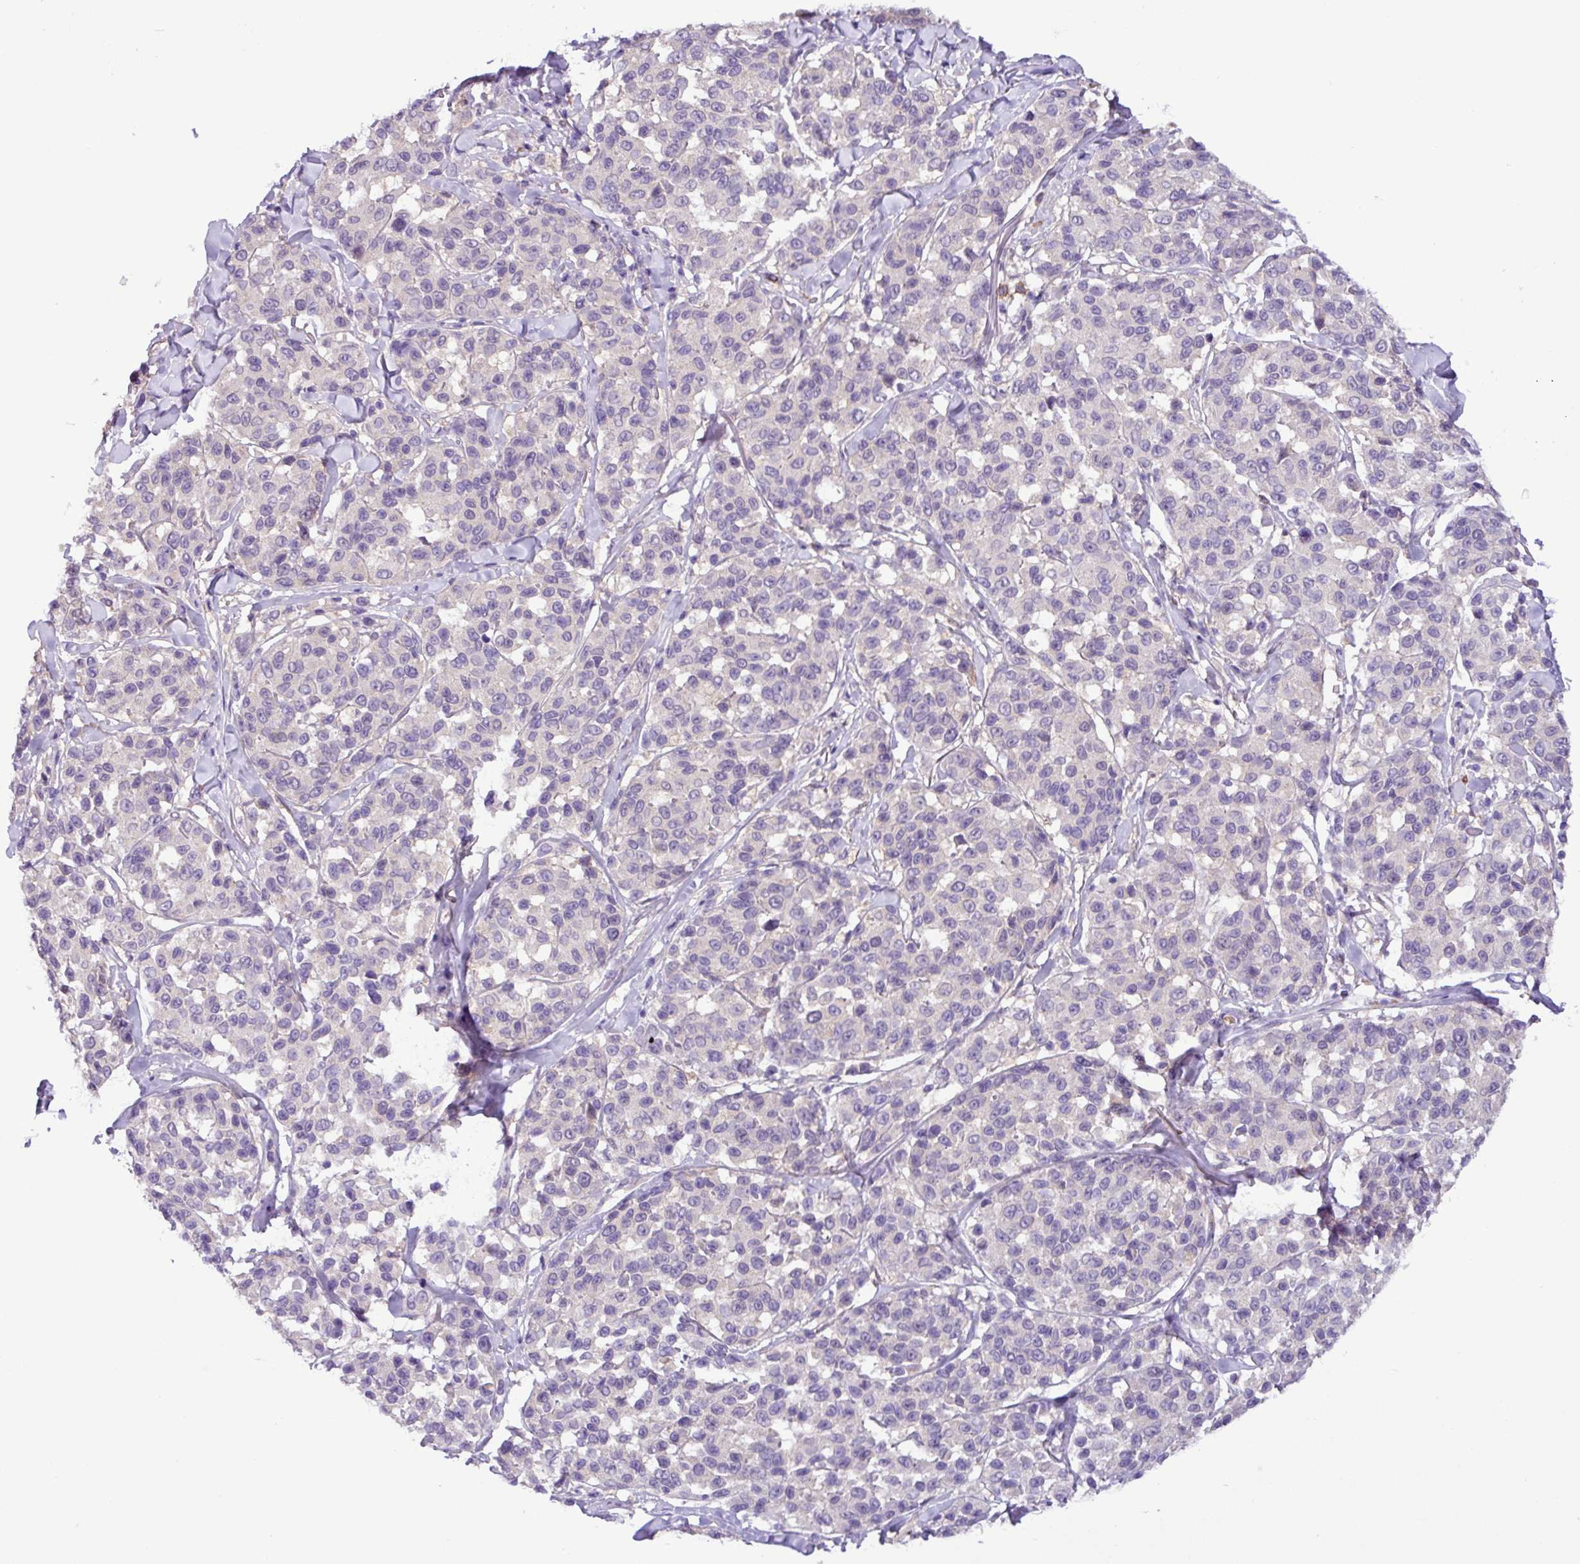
{"staining": {"intensity": "negative", "quantity": "none", "location": "none"}, "tissue": "melanoma", "cell_type": "Tumor cells", "image_type": "cancer", "snomed": [{"axis": "morphology", "description": "Malignant melanoma, NOS"}, {"axis": "topography", "description": "Skin"}], "caption": "This is an IHC image of malignant melanoma. There is no staining in tumor cells.", "gene": "TONSL", "patient": {"sex": "female", "age": 66}}